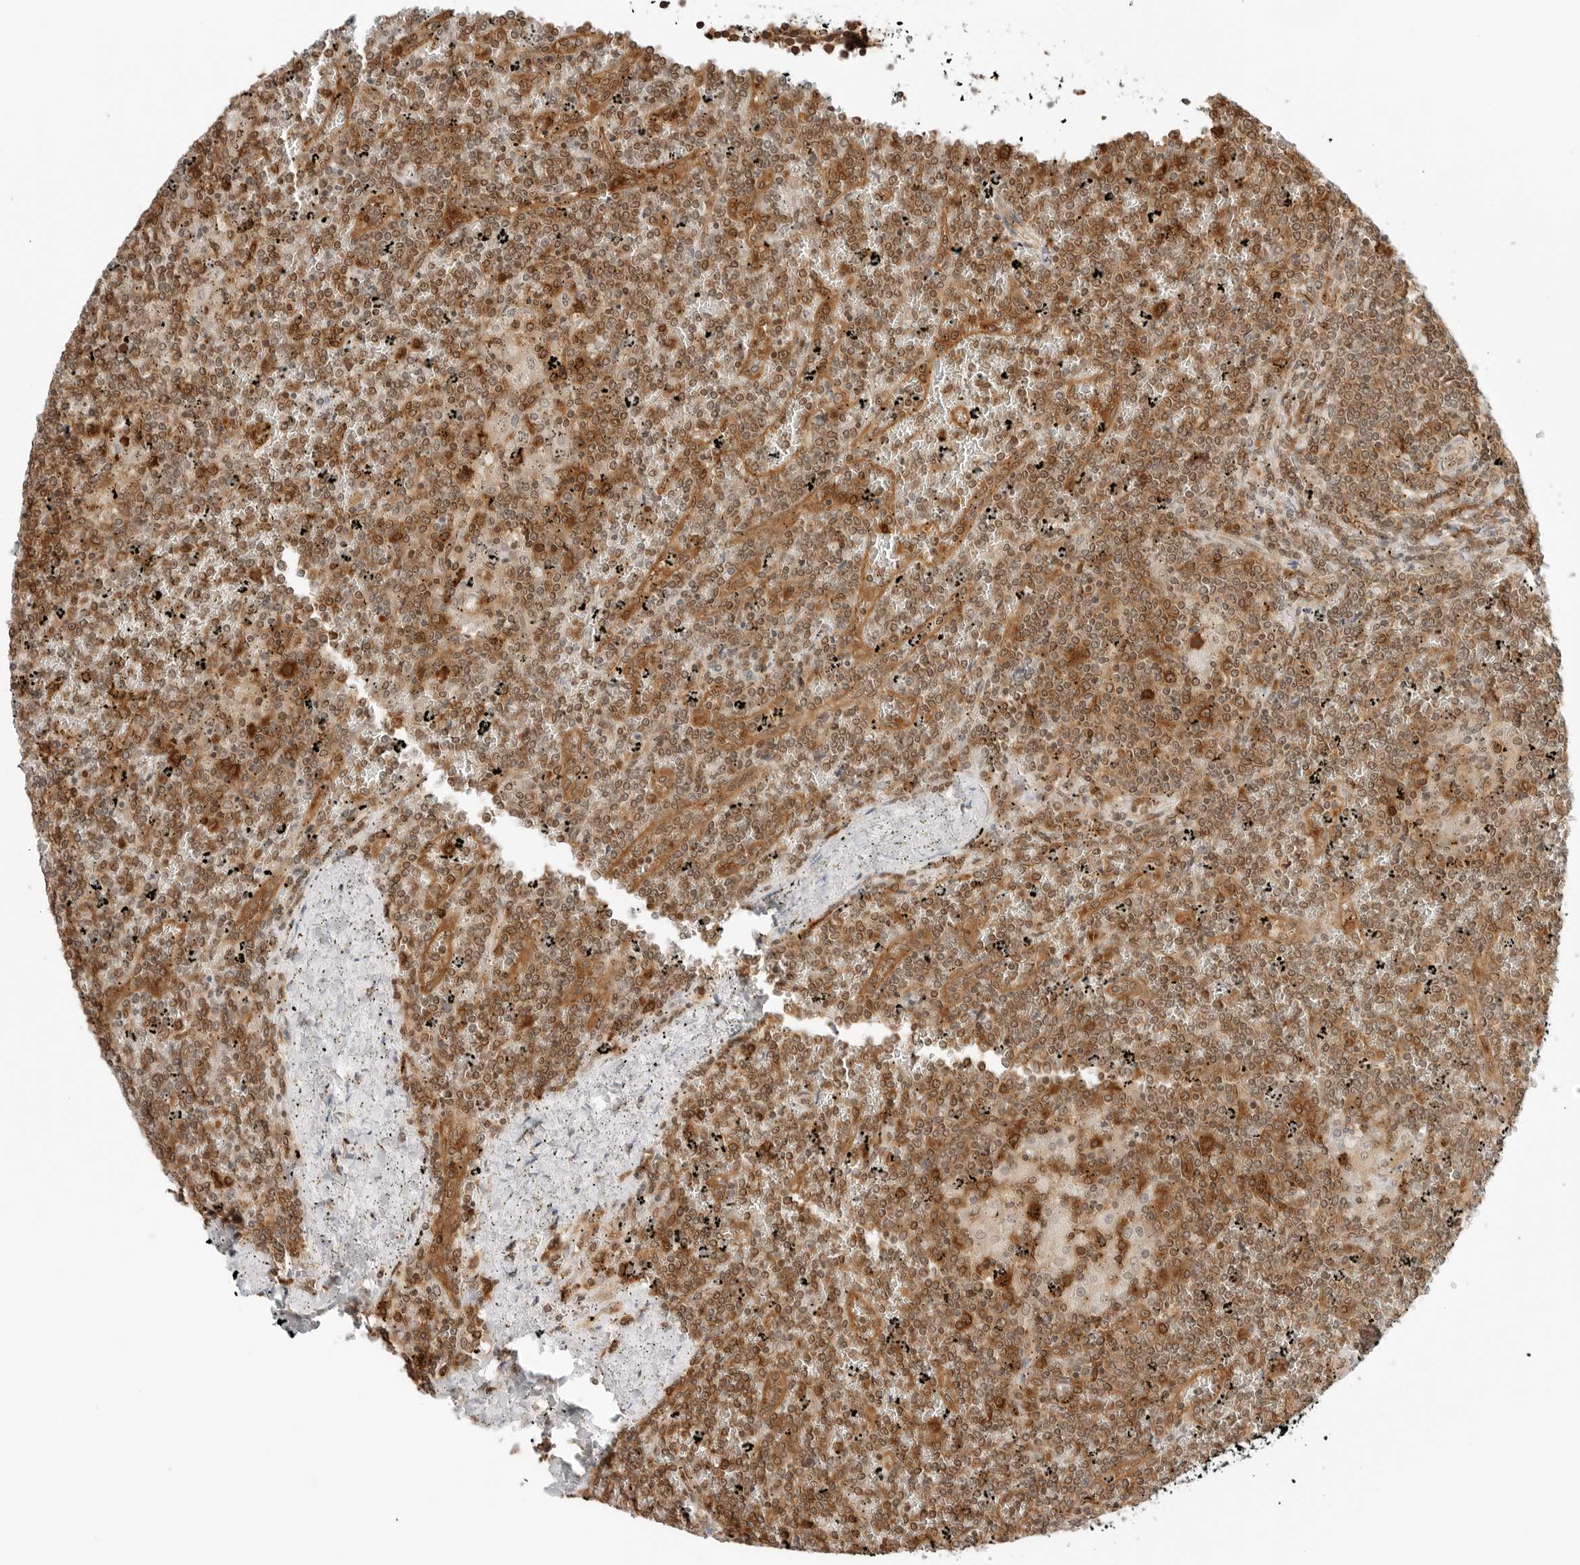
{"staining": {"intensity": "moderate", "quantity": ">75%", "location": "cytoplasmic/membranous,nuclear"}, "tissue": "lymphoma", "cell_type": "Tumor cells", "image_type": "cancer", "snomed": [{"axis": "morphology", "description": "Malignant lymphoma, non-Hodgkin's type, Low grade"}, {"axis": "topography", "description": "Spleen"}], "caption": "Immunohistochemistry (DAB (3,3'-diaminobenzidine)) staining of human malignant lymphoma, non-Hodgkin's type (low-grade) displays moderate cytoplasmic/membranous and nuclear protein staining in approximately >75% of tumor cells.", "gene": "NUDC", "patient": {"sex": "female", "age": 19}}